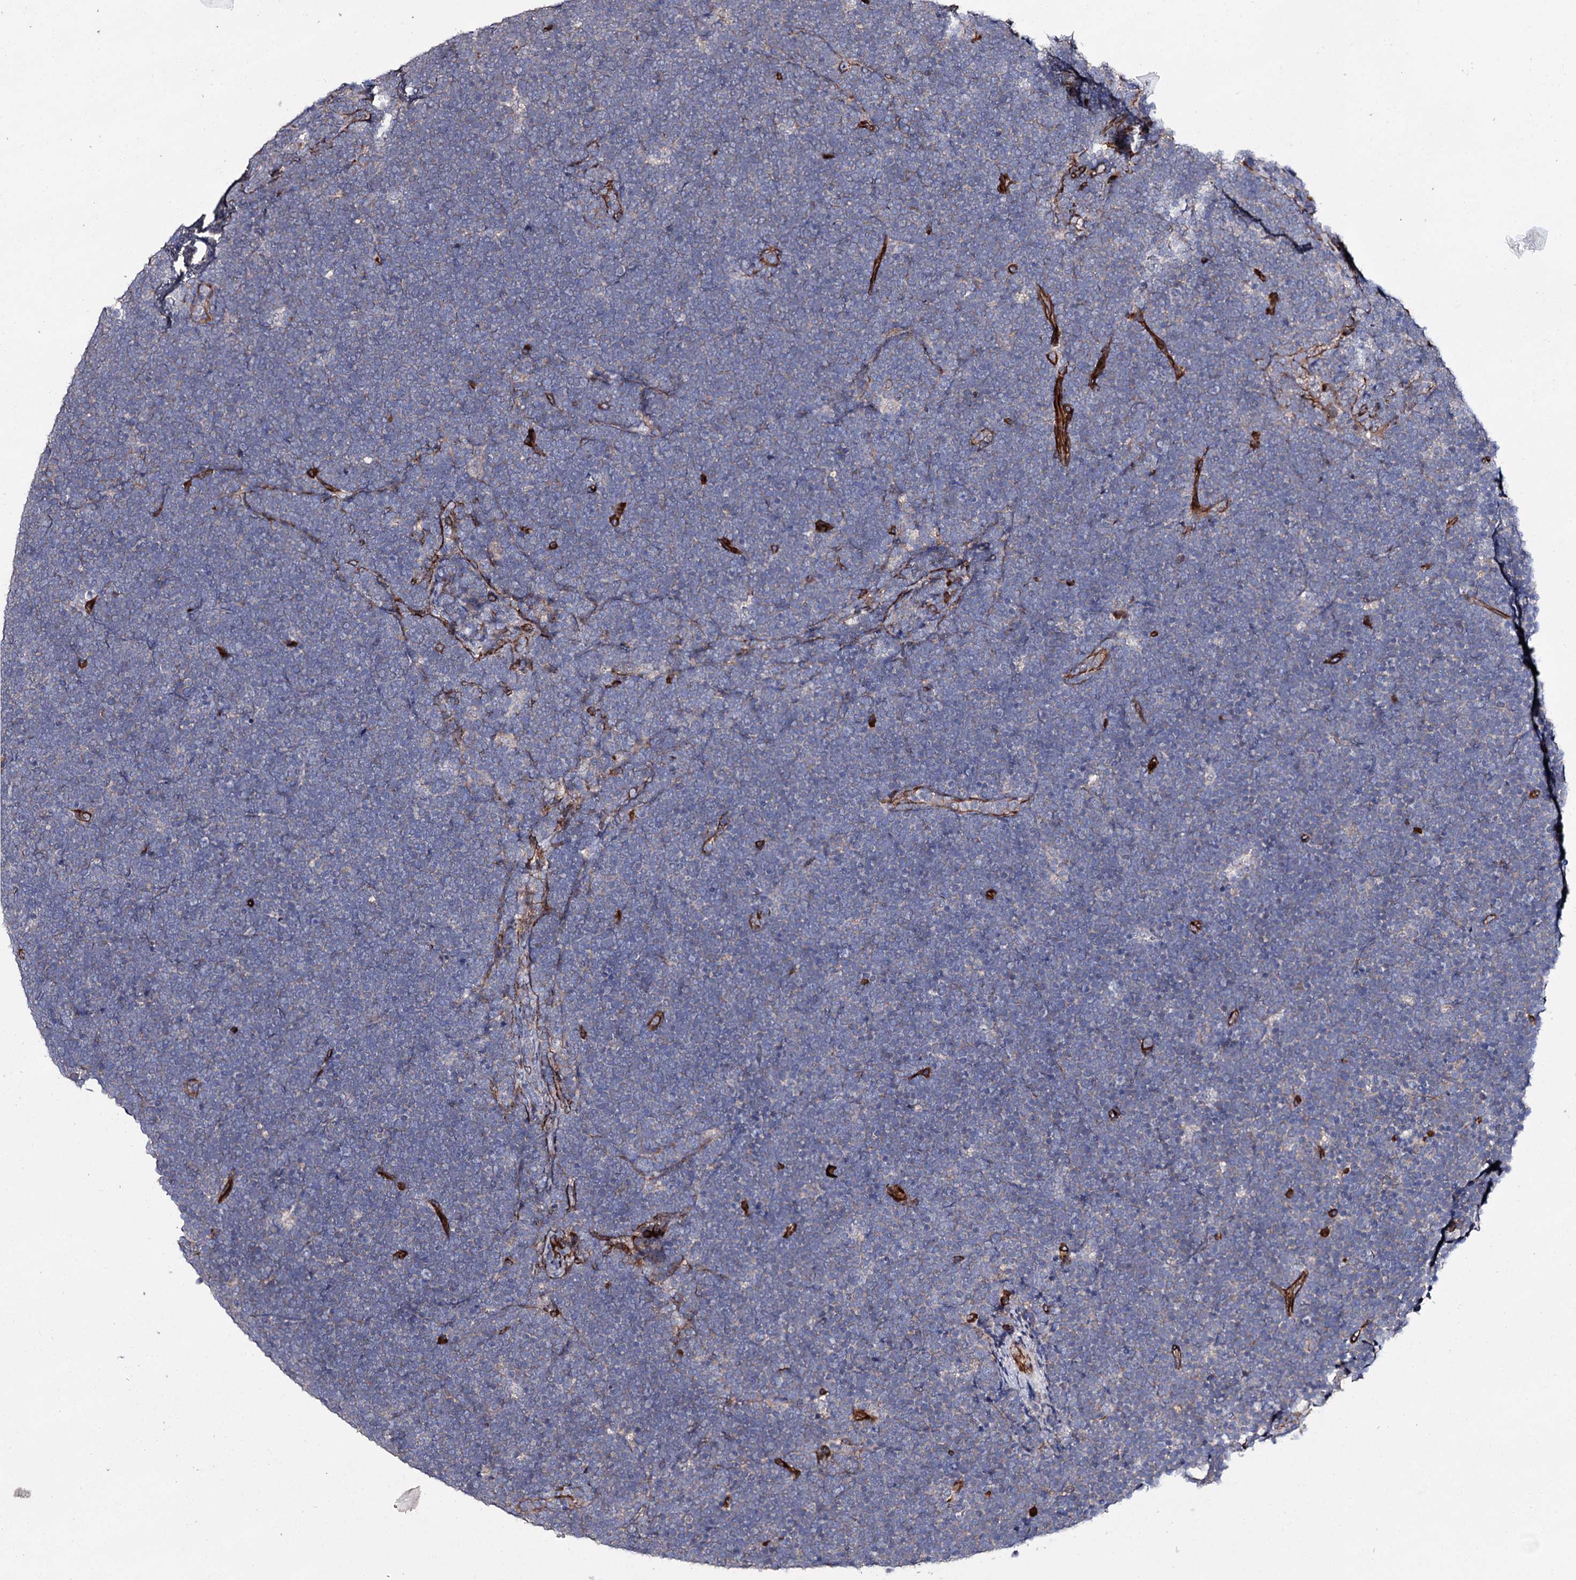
{"staining": {"intensity": "negative", "quantity": "none", "location": "none"}, "tissue": "lymphoma", "cell_type": "Tumor cells", "image_type": "cancer", "snomed": [{"axis": "morphology", "description": "Malignant lymphoma, non-Hodgkin's type, High grade"}, {"axis": "topography", "description": "Lymph node"}], "caption": "High-grade malignant lymphoma, non-Hodgkin's type was stained to show a protein in brown. There is no significant expression in tumor cells.", "gene": "SPATS2", "patient": {"sex": "male", "age": 13}}